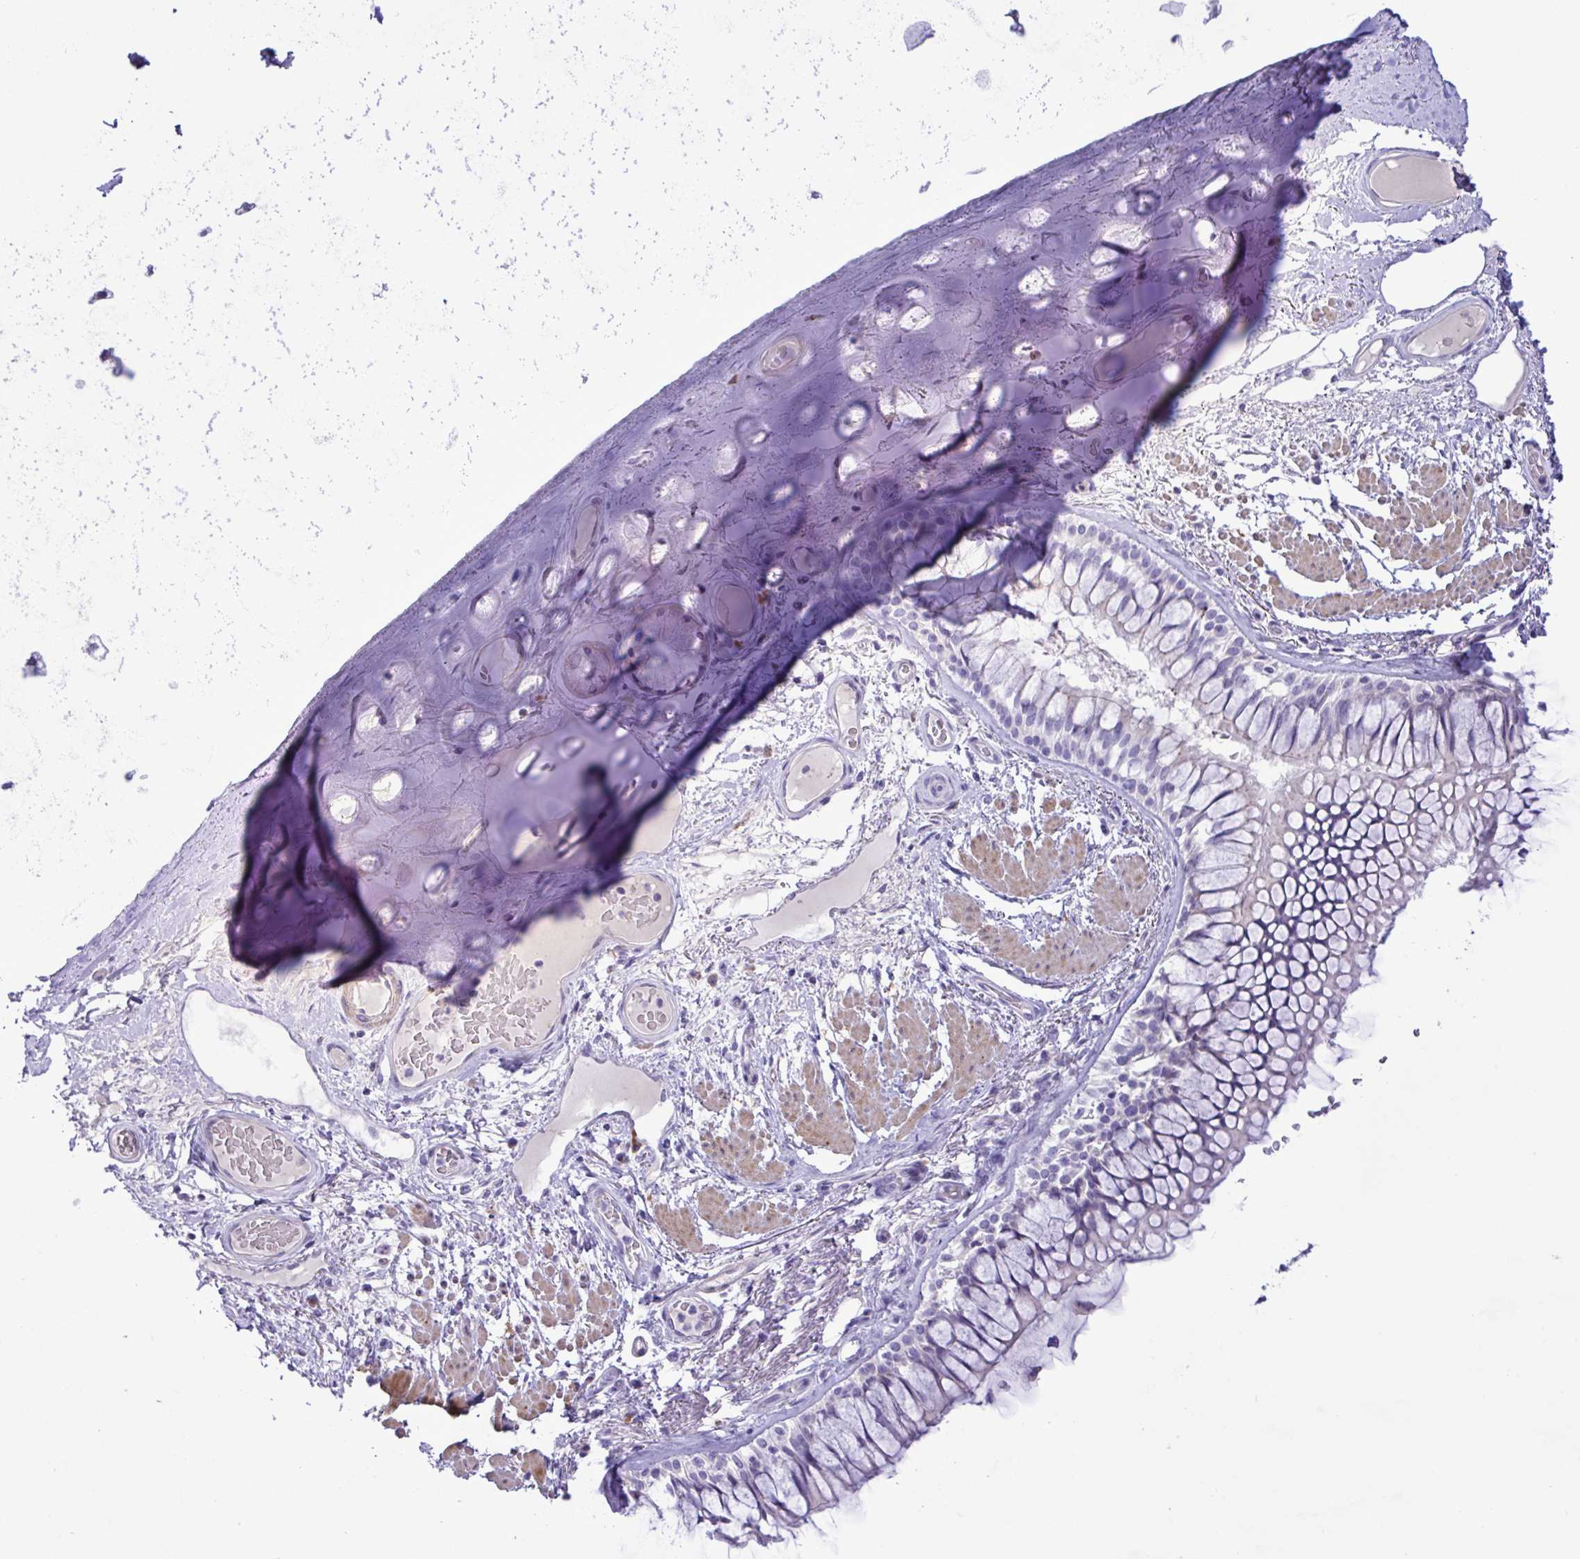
{"staining": {"intensity": "negative", "quantity": "none", "location": "none"}, "tissue": "adipose tissue", "cell_type": "Adipocytes", "image_type": "normal", "snomed": [{"axis": "morphology", "description": "Normal tissue, NOS"}, {"axis": "topography", "description": "Cartilage tissue"}, {"axis": "topography", "description": "Bronchus"}], "caption": "An immunohistochemistry micrograph of benign adipose tissue is shown. There is no staining in adipocytes of adipose tissue.", "gene": "FAM86B1", "patient": {"sex": "male", "age": 64}}